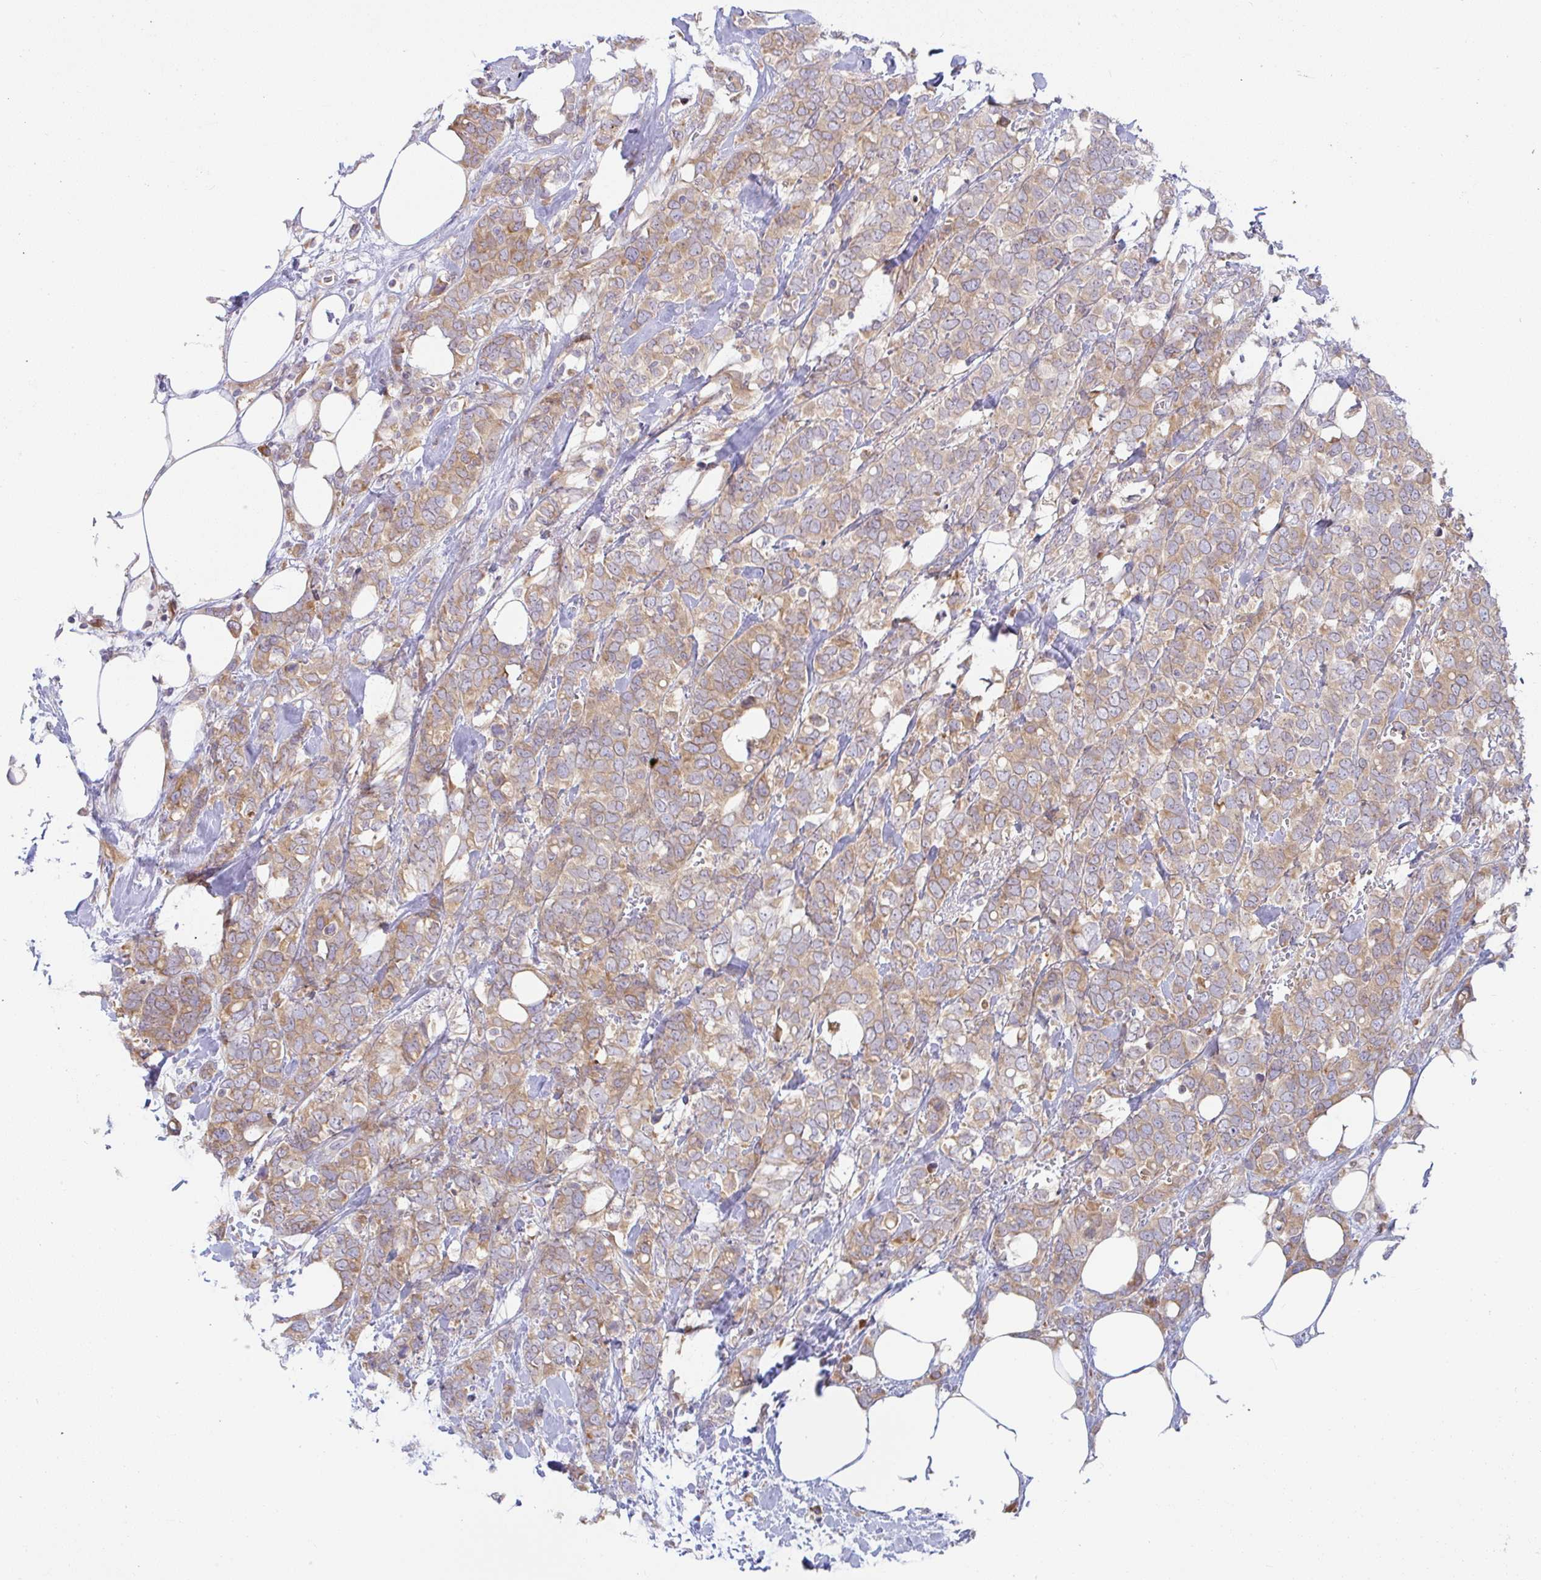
{"staining": {"intensity": "moderate", "quantity": ">75%", "location": "cytoplasmic/membranous"}, "tissue": "breast cancer", "cell_type": "Tumor cells", "image_type": "cancer", "snomed": [{"axis": "morphology", "description": "Lobular carcinoma"}, {"axis": "topography", "description": "Breast"}], "caption": "Breast lobular carcinoma stained with a protein marker reveals moderate staining in tumor cells.", "gene": "DERL2", "patient": {"sex": "female", "age": 91}}